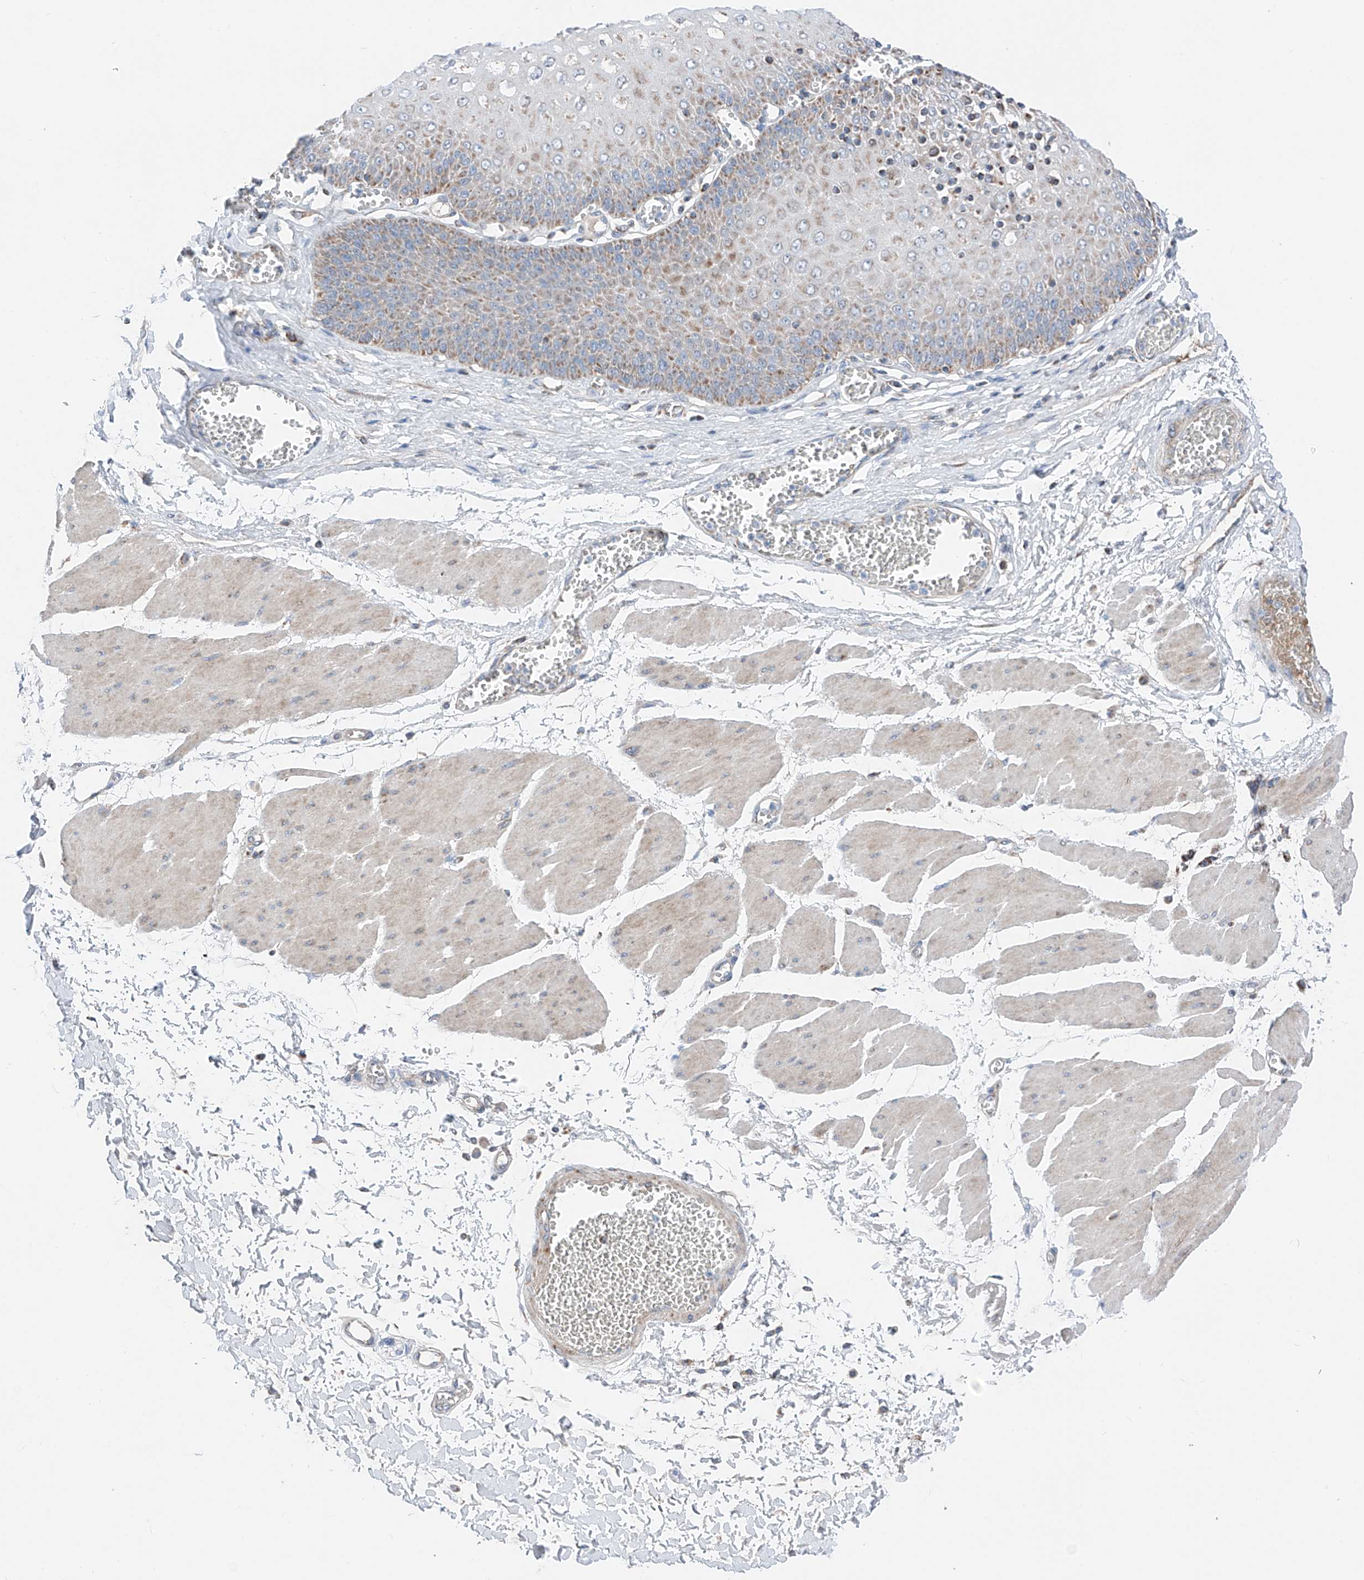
{"staining": {"intensity": "moderate", "quantity": "<25%", "location": "cytoplasmic/membranous"}, "tissue": "esophagus", "cell_type": "Squamous epithelial cells", "image_type": "normal", "snomed": [{"axis": "morphology", "description": "Normal tissue, NOS"}, {"axis": "topography", "description": "Esophagus"}], "caption": "Immunohistochemical staining of normal human esophagus shows <25% levels of moderate cytoplasmic/membranous protein expression in about <25% of squamous epithelial cells.", "gene": "MRAP", "patient": {"sex": "male", "age": 60}}